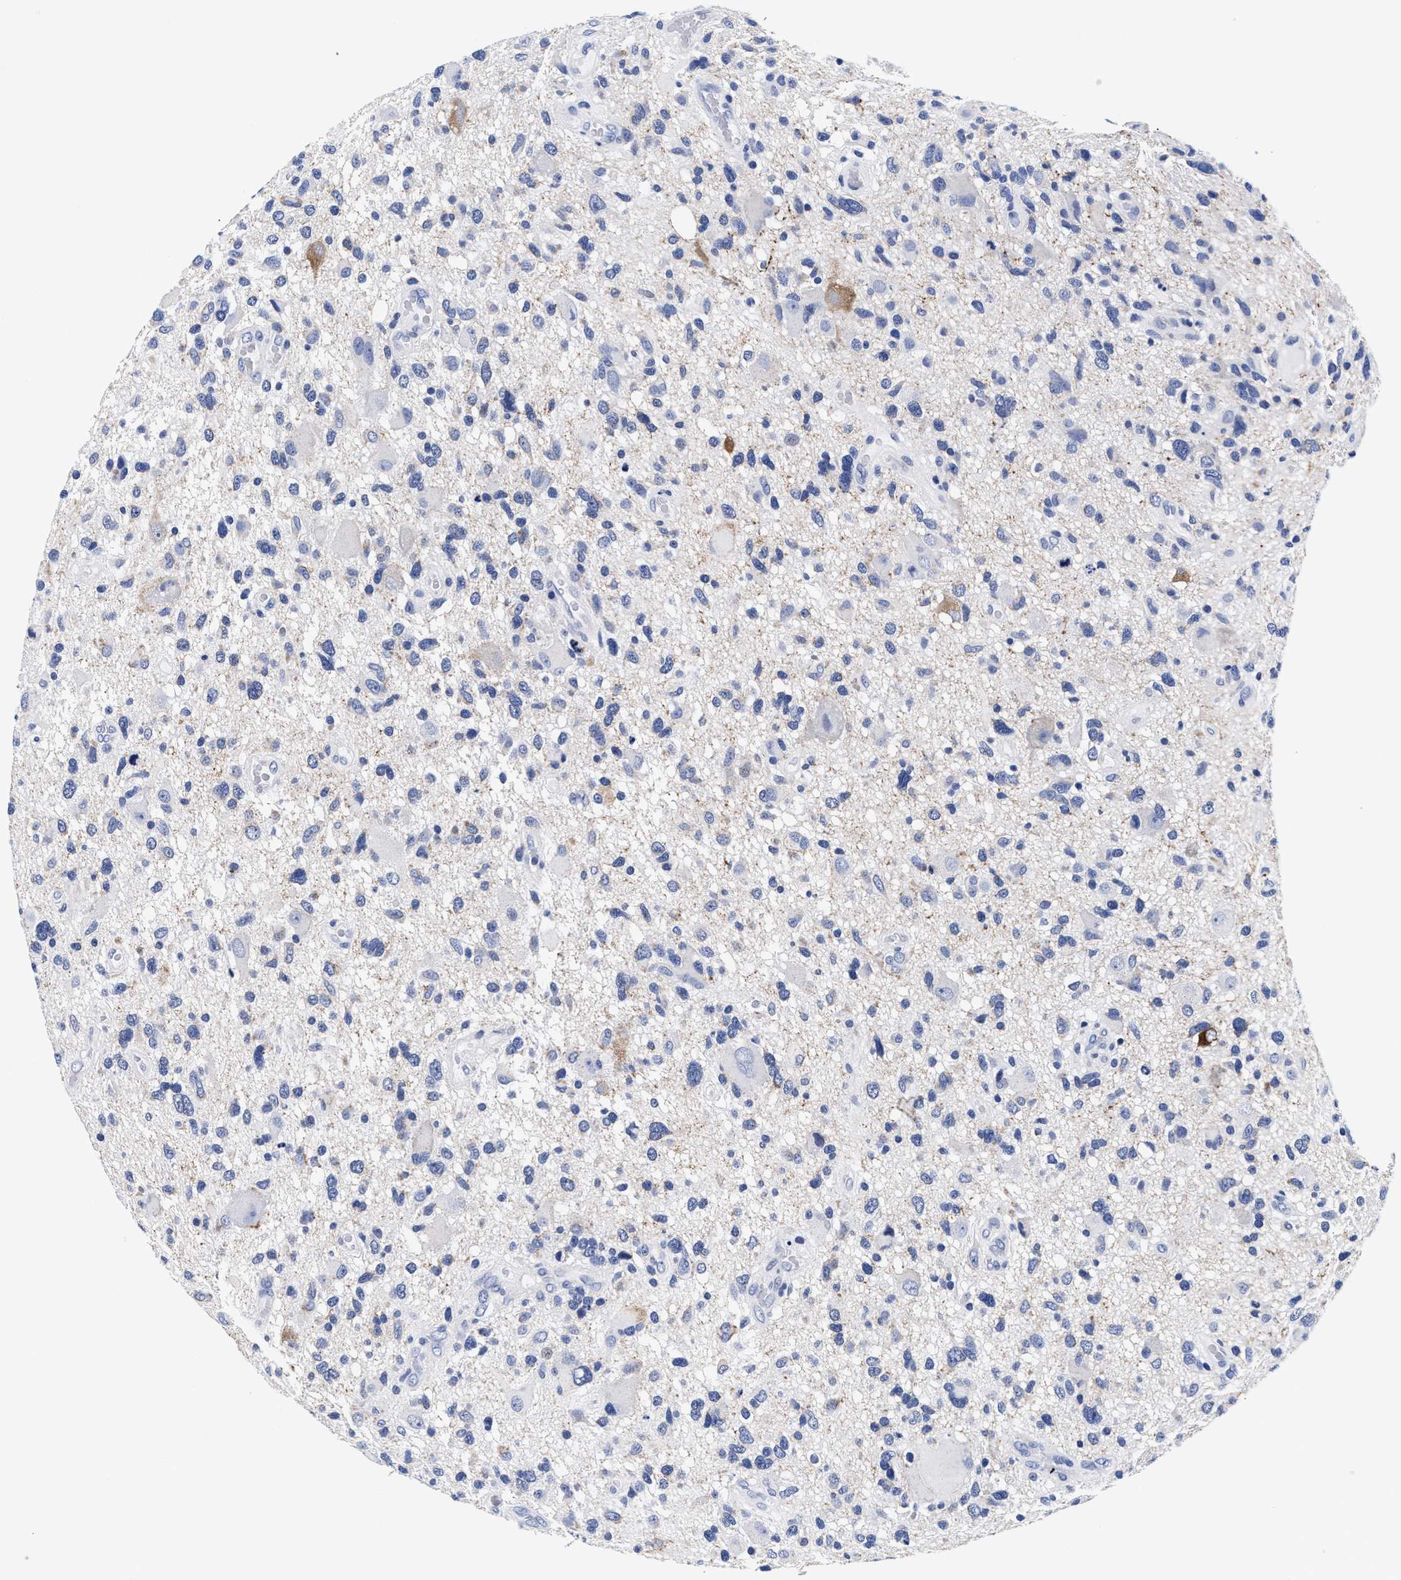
{"staining": {"intensity": "negative", "quantity": "none", "location": "none"}, "tissue": "glioma", "cell_type": "Tumor cells", "image_type": "cancer", "snomed": [{"axis": "morphology", "description": "Glioma, malignant, High grade"}, {"axis": "topography", "description": "Brain"}], "caption": "Immunohistochemistry (IHC) photomicrograph of neoplastic tissue: human malignant glioma (high-grade) stained with DAB displays no significant protein staining in tumor cells.", "gene": "RAB3B", "patient": {"sex": "male", "age": 33}}